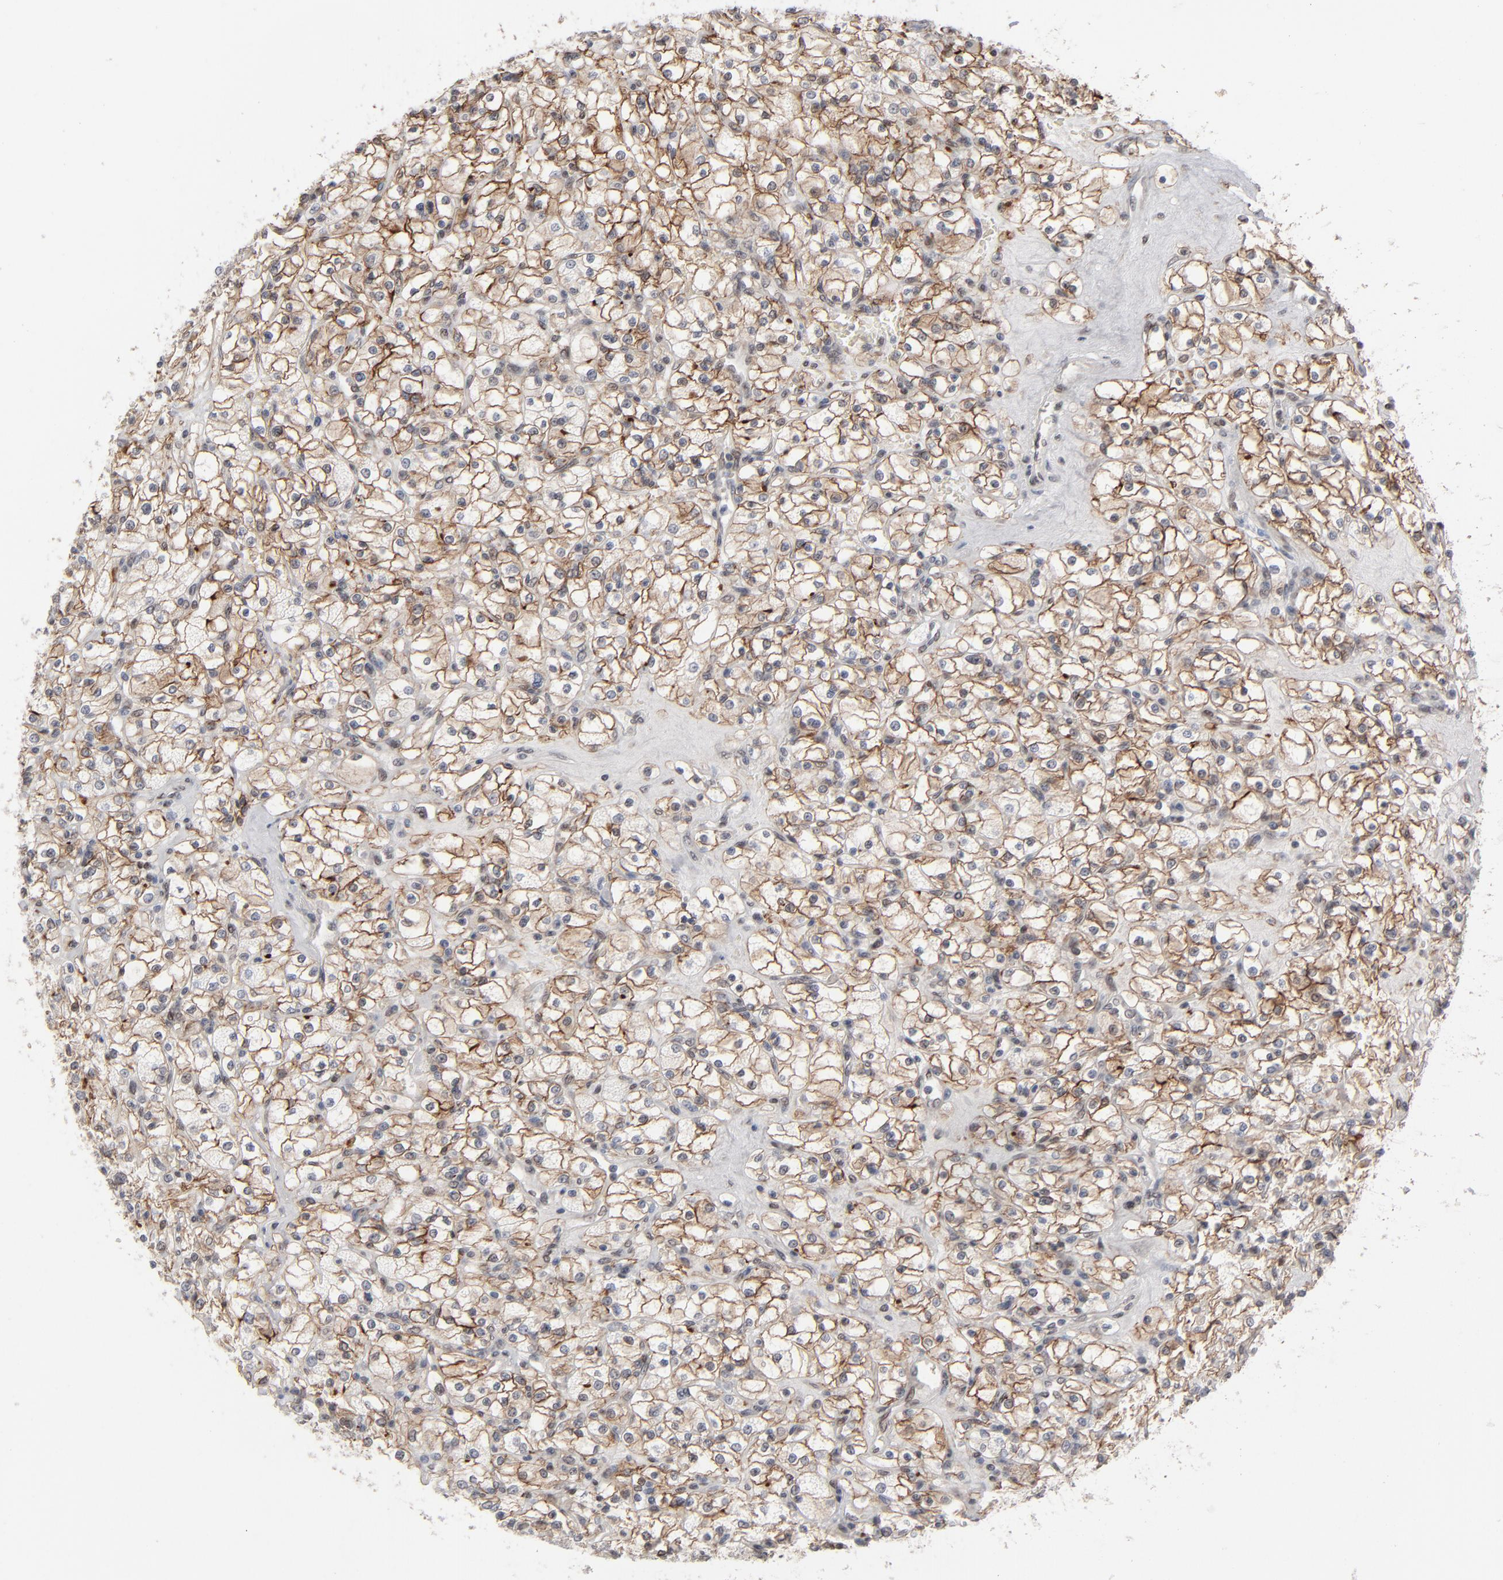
{"staining": {"intensity": "strong", "quantity": ">75%", "location": "cytoplasmic/membranous"}, "tissue": "renal cancer", "cell_type": "Tumor cells", "image_type": "cancer", "snomed": [{"axis": "morphology", "description": "Adenocarcinoma, NOS"}, {"axis": "topography", "description": "Kidney"}], "caption": "An immunohistochemistry histopathology image of tumor tissue is shown. Protein staining in brown shows strong cytoplasmic/membranous positivity in renal cancer within tumor cells.", "gene": "IRF9", "patient": {"sex": "female", "age": 83}}